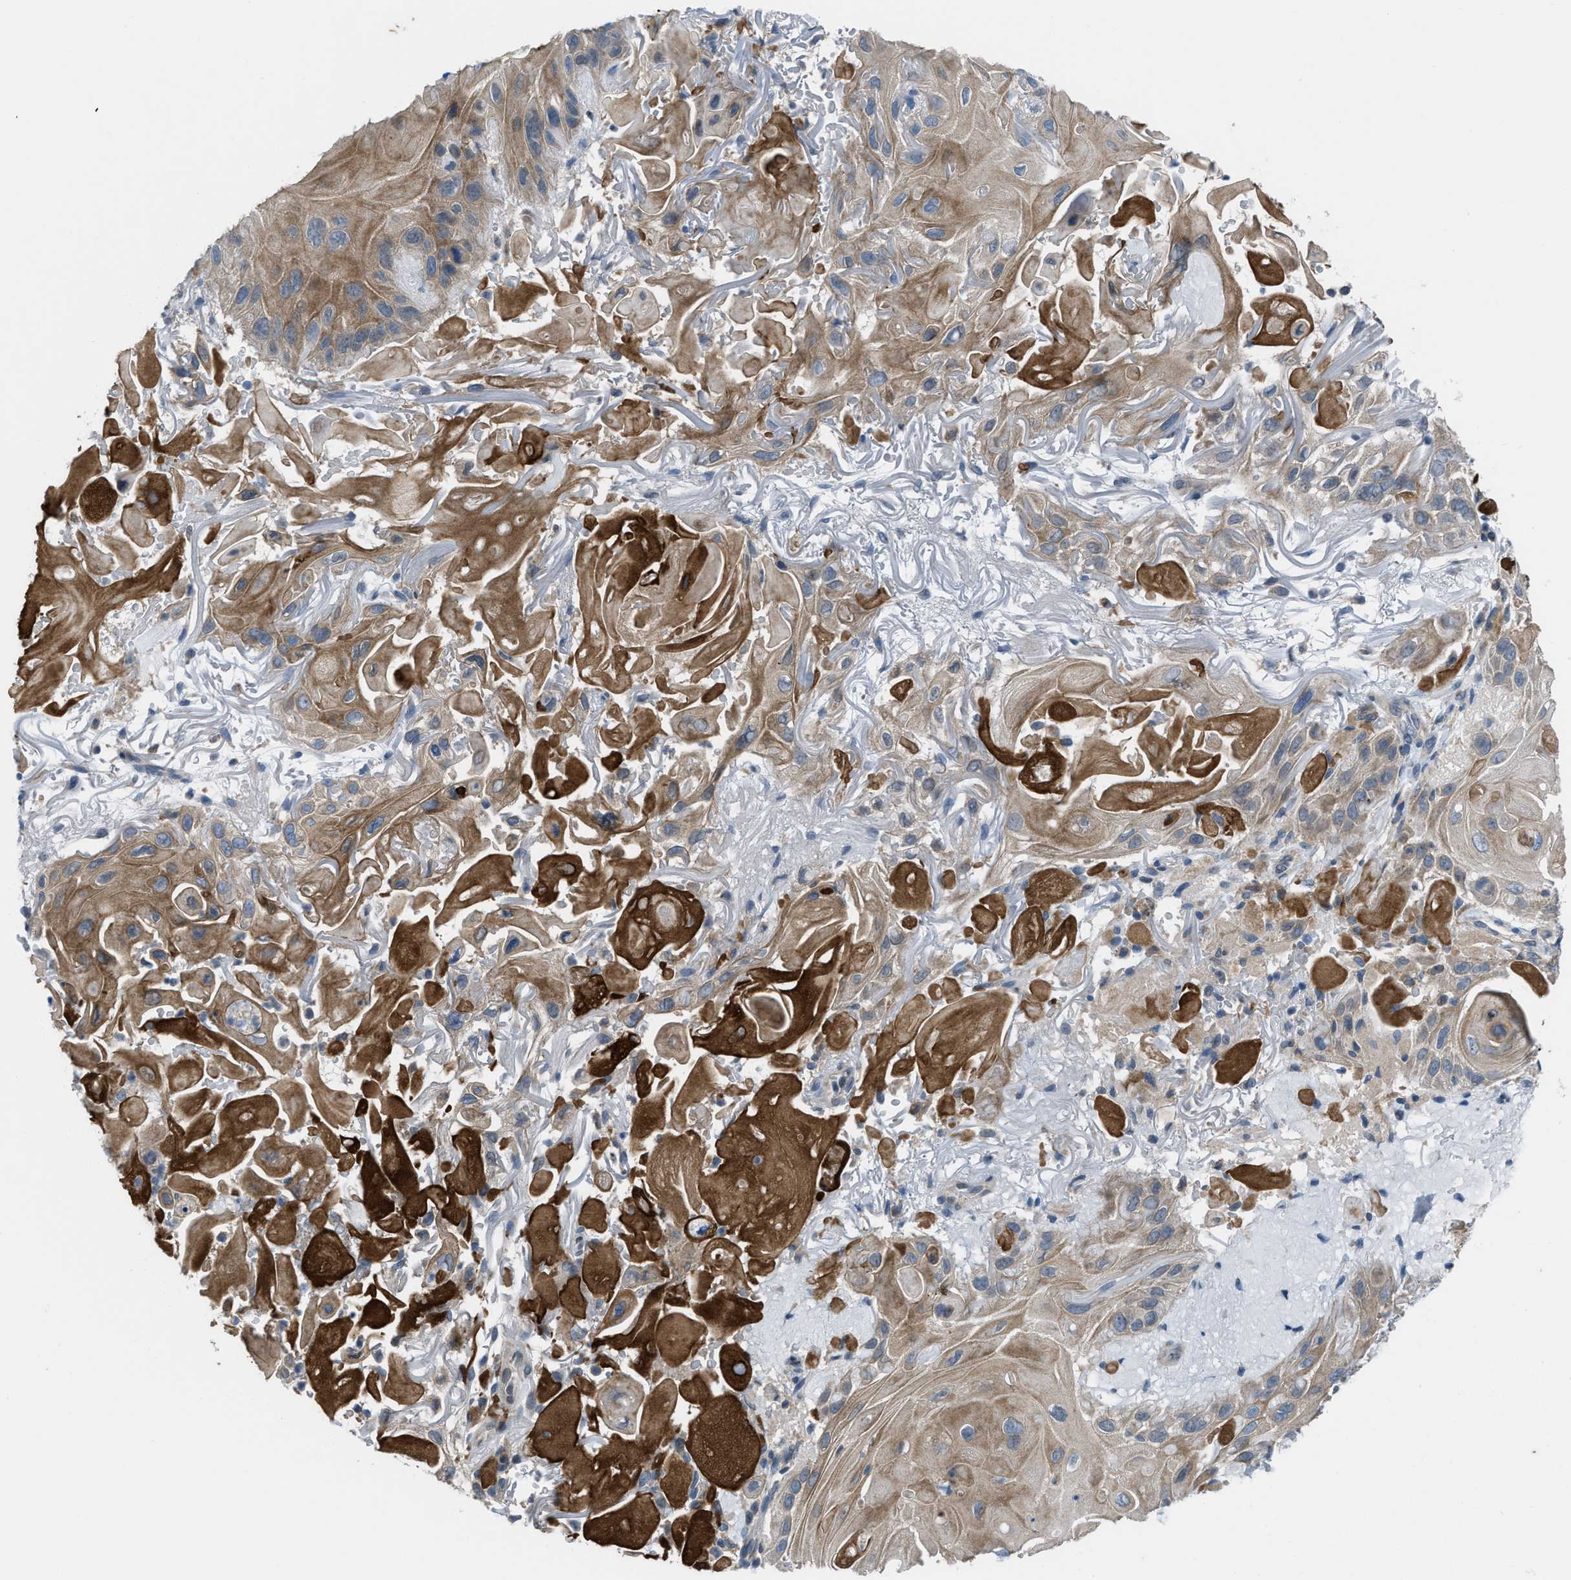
{"staining": {"intensity": "moderate", "quantity": ">75%", "location": "cytoplasmic/membranous"}, "tissue": "skin cancer", "cell_type": "Tumor cells", "image_type": "cancer", "snomed": [{"axis": "morphology", "description": "Squamous cell carcinoma, NOS"}, {"axis": "topography", "description": "Skin"}], "caption": "The image demonstrates staining of skin cancer (squamous cell carcinoma), revealing moderate cytoplasmic/membranous protein expression (brown color) within tumor cells. (Brightfield microscopy of DAB IHC at high magnification).", "gene": "BAZ2B", "patient": {"sex": "female", "age": 77}}